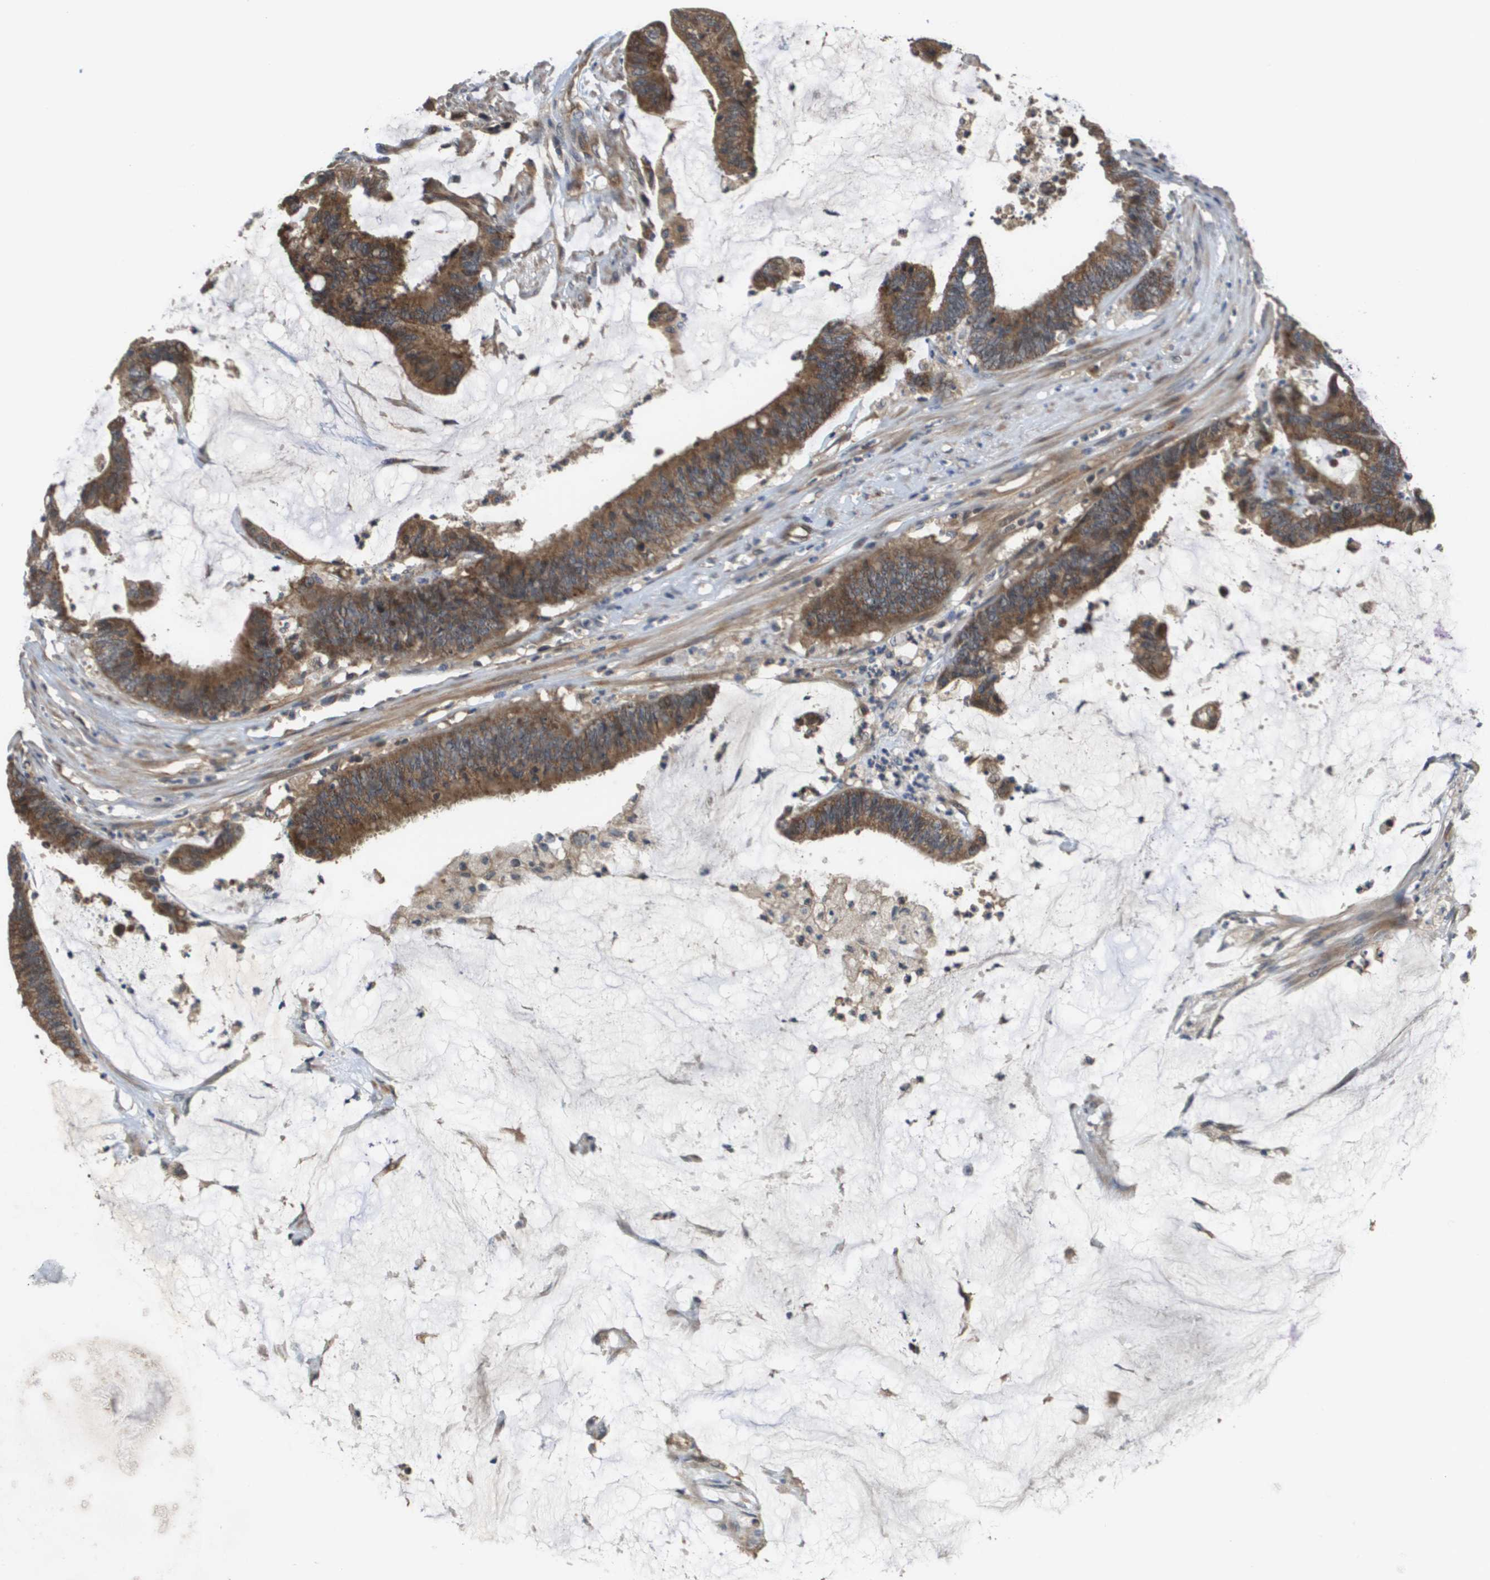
{"staining": {"intensity": "moderate", "quantity": ">75%", "location": "cytoplasmic/membranous"}, "tissue": "colorectal cancer", "cell_type": "Tumor cells", "image_type": "cancer", "snomed": [{"axis": "morphology", "description": "Adenocarcinoma, NOS"}, {"axis": "topography", "description": "Rectum"}], "caption": "A medium amount of moderate cytoplasmic/membranous expression is seen in approximately >75% of tumor cells in adenocarcinoma (colorectal) tissue.", "gene": "RBM38", "patient": {"sex": "female", "age": 66}}